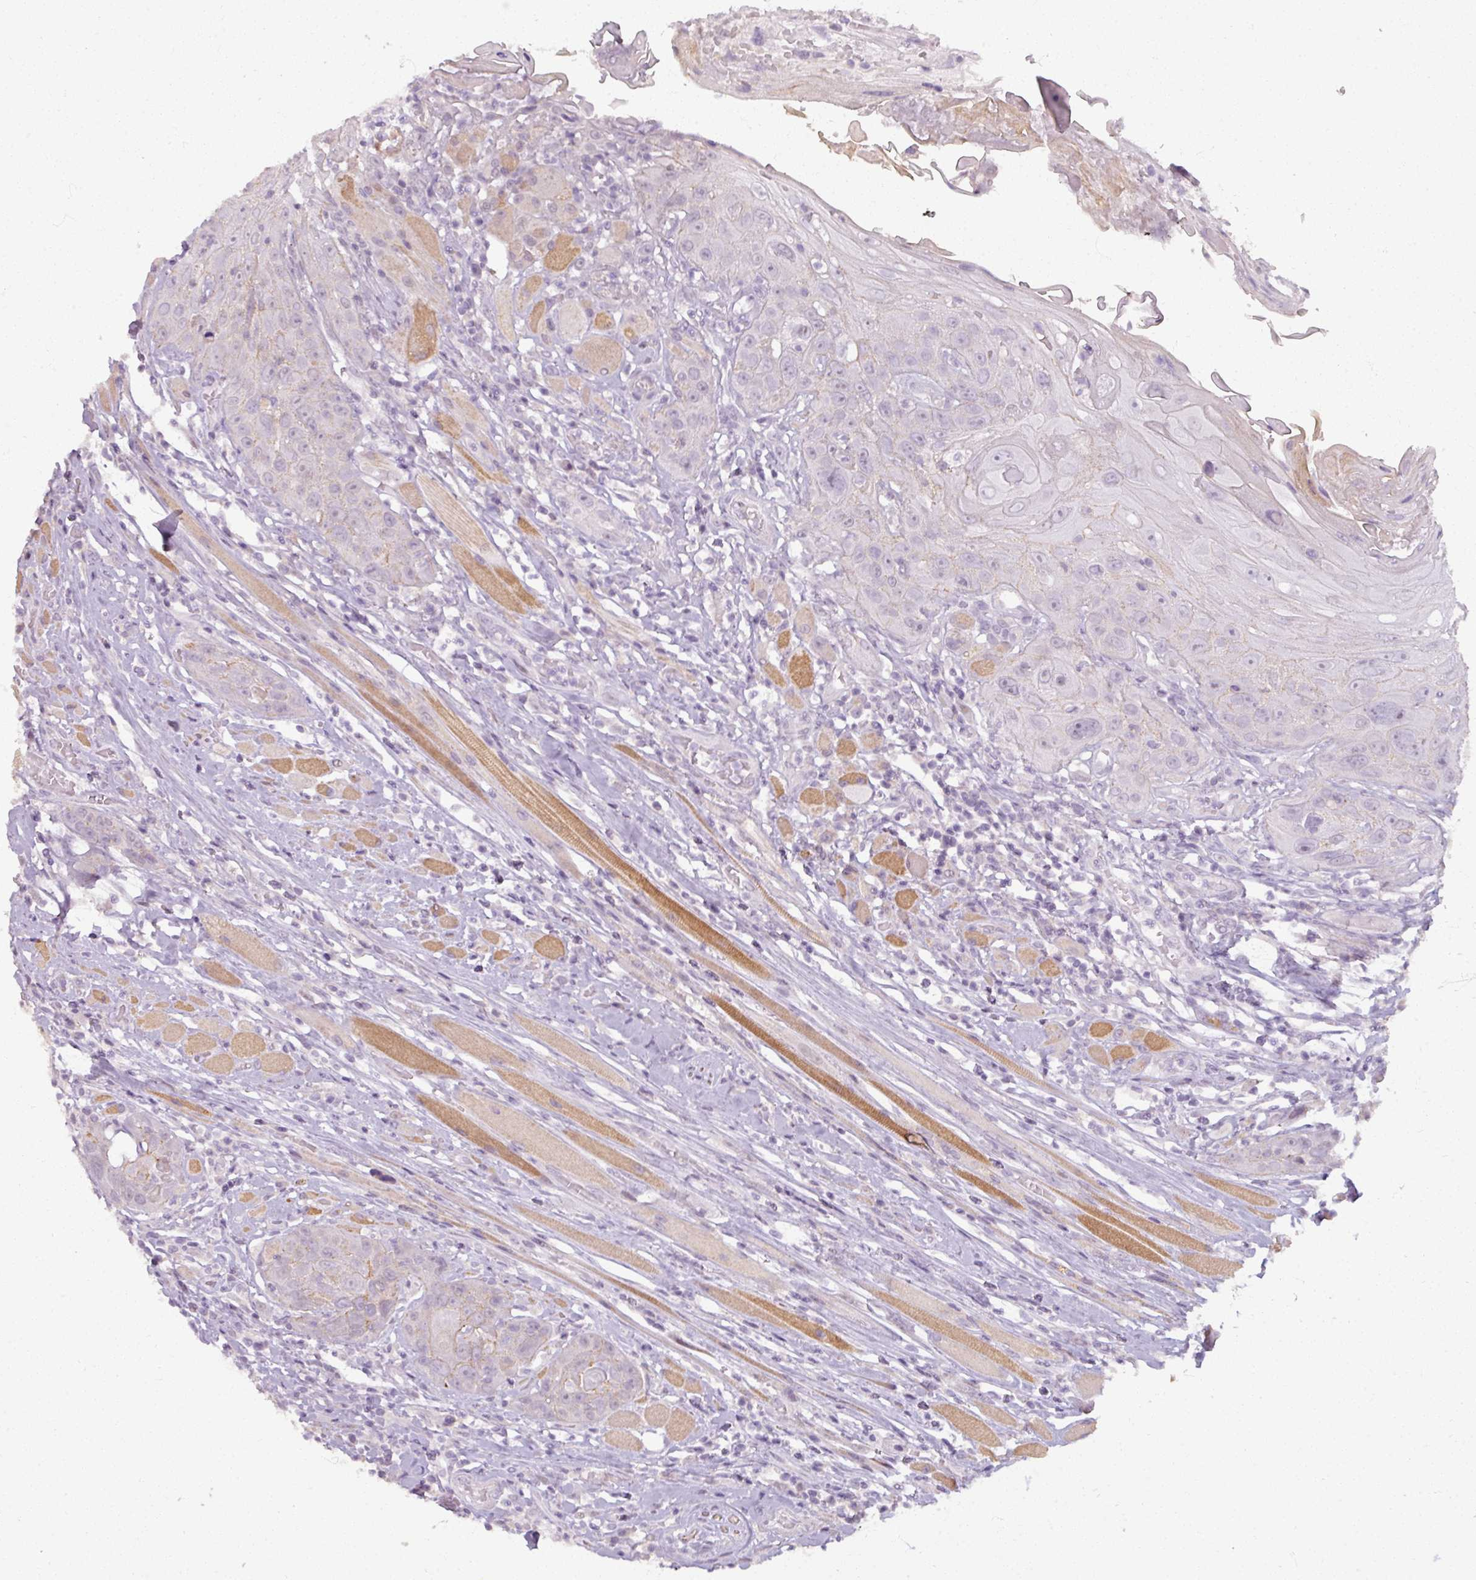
{"staining": {"intensity": "negative", "quantity": "none", "location": "none"}, "tissue": "head and neck cancer", "cell_type": "Tumor cells", "image_type": "cancer", "snomed": [{"axis": "morphology", "description": "Squamous cell carcinoma, NOS"}, {"axis": "topography", "description": "Head-Neck"}], "caption": "Tumor cells are negative for brown protein staining in head and neck cancer. The staining is performed using DAB brown chromogen with nuclei counter-stained in using hematoxylin.", "gene": "PNMA6A", "patient": {"sex": "female", "age": 59}}